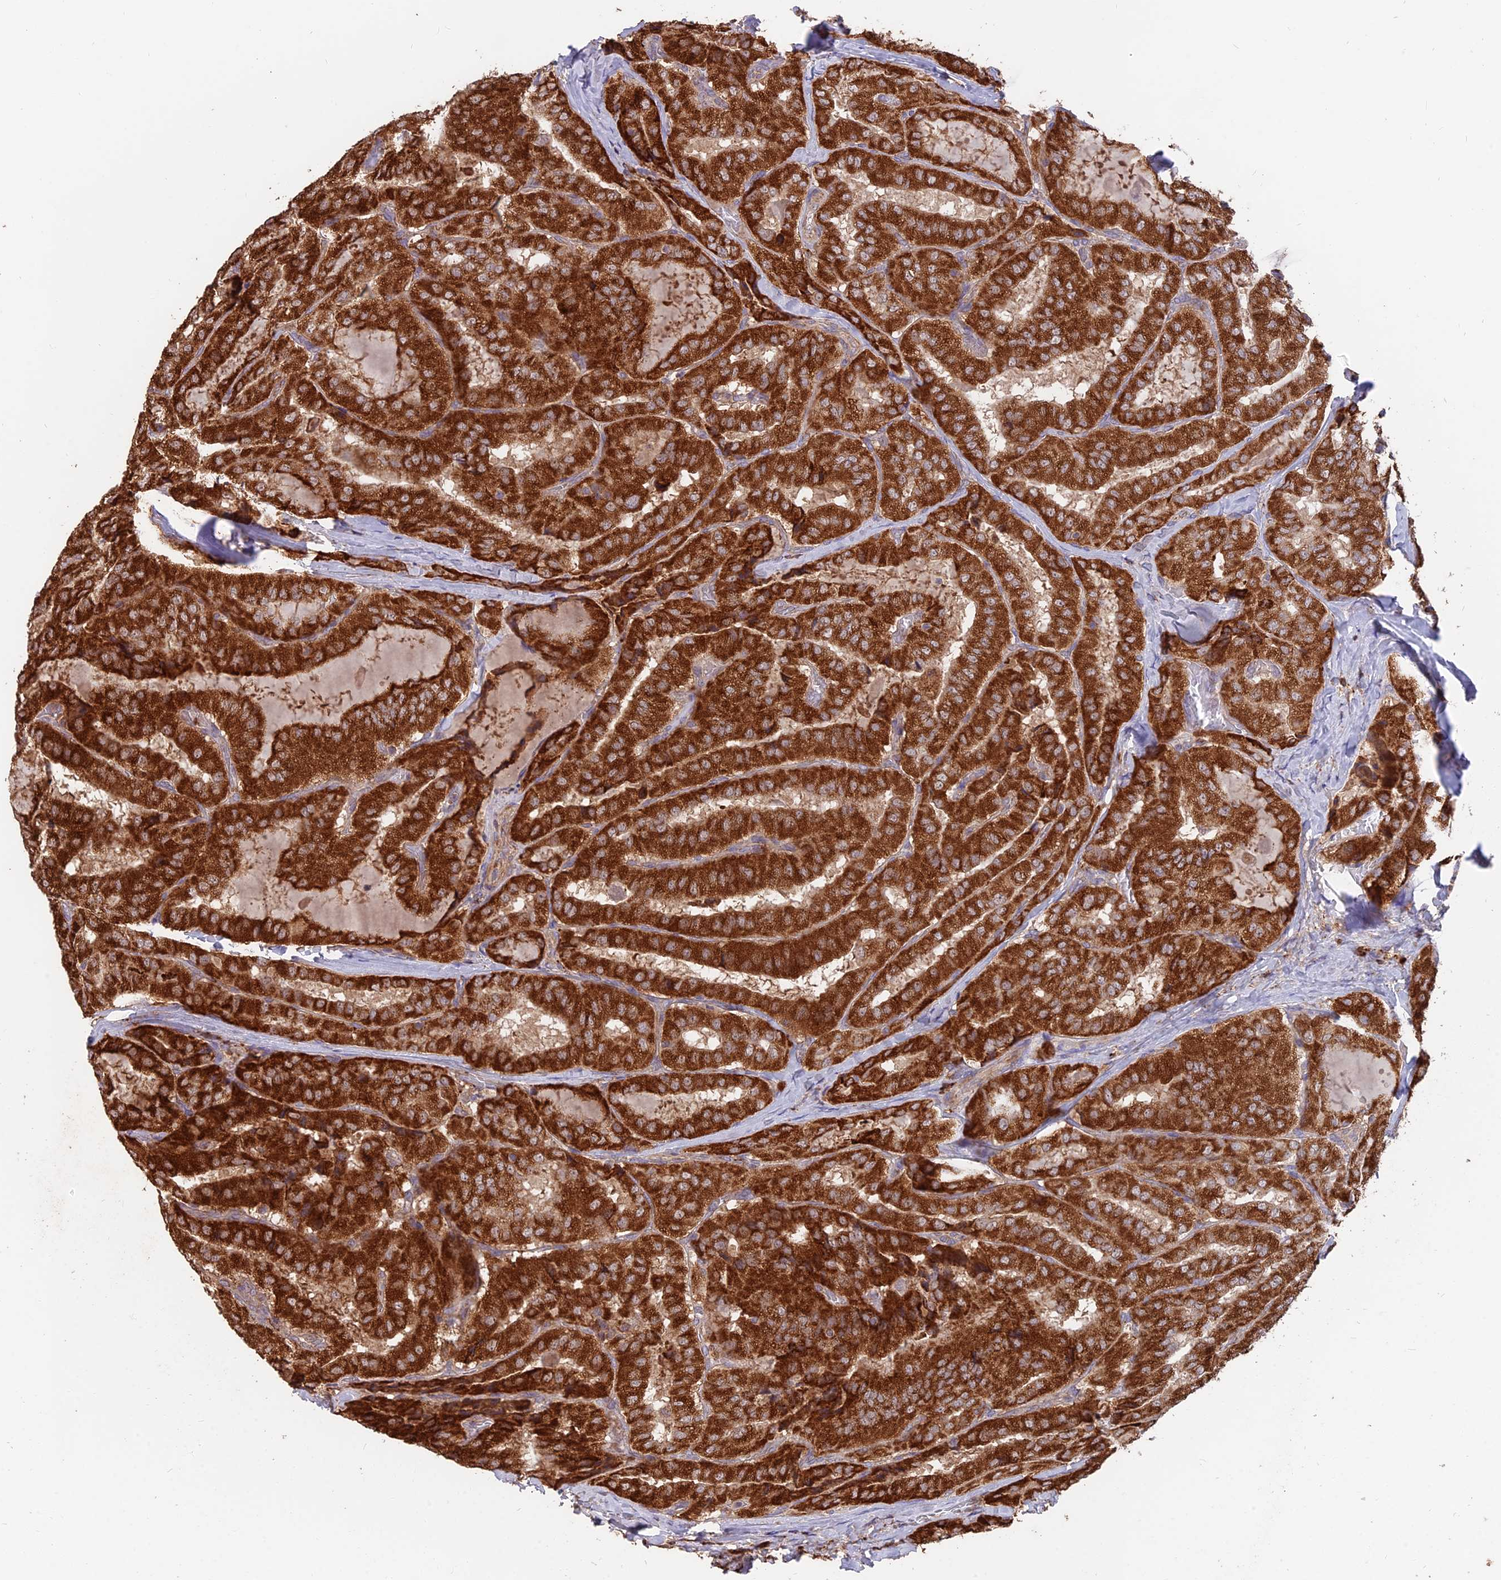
{"staining": {"intensity": "strong", "quantity": ">75%", "location": "cytoplasmic/membranous"}, "tissue": "thyroid cancer", "cell_type": "Tumor cells", "image_type": "cancer", "snomed": [{"axis": "morphology", "description": "Normal tissue, NOS"}, {"axis": "morphology", "description": "Papillary adenocarcinoma, NOS"}, {"axis": "topography", "description": "Thyroid gland"}], "caption": "Human papillary adenocarcinoma (thyroid) stained with a protein marker shows strong staining in tumor cells.", "gene": "IFT22", "patient": {"sex": "female", "age": 59}}